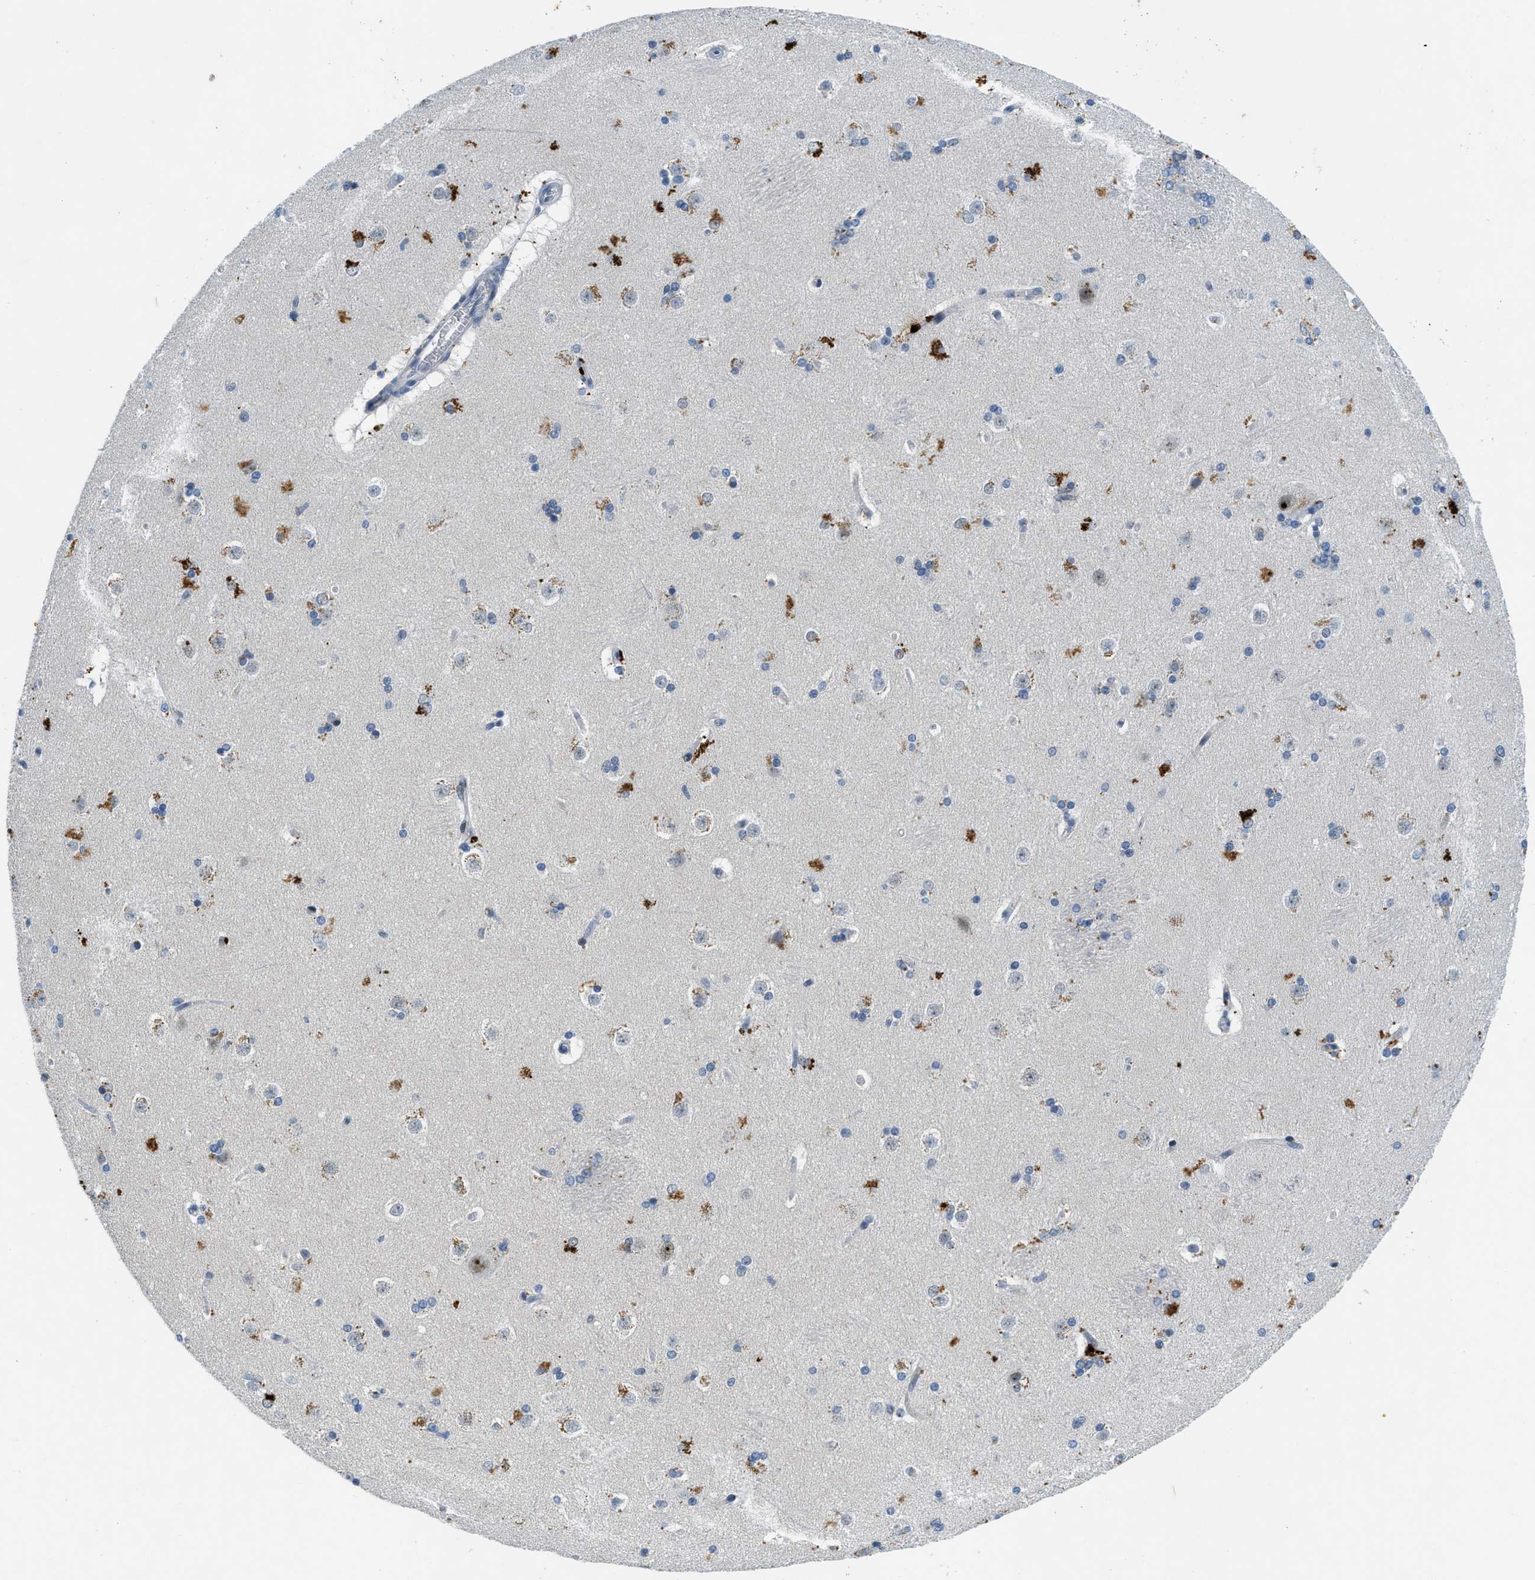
{"staining": {"intensity": "negative", "quantity": "none", "location": "none"}, "tissue": "caudate", "cell_type": "Glial cells", "image_type": "normal", "snomed": [{"axis": "morphology", "description": "Normal tissue, NOS"}, {"axis": "topography", "description": "Lateral ventricle wall"}], "caption": "DAB immunohistochemical staining of normal human caudate shows no significant positivity in glial cells.", "gene": "SLCO2A1", "patient": {"sex": "female", "age": 19}}